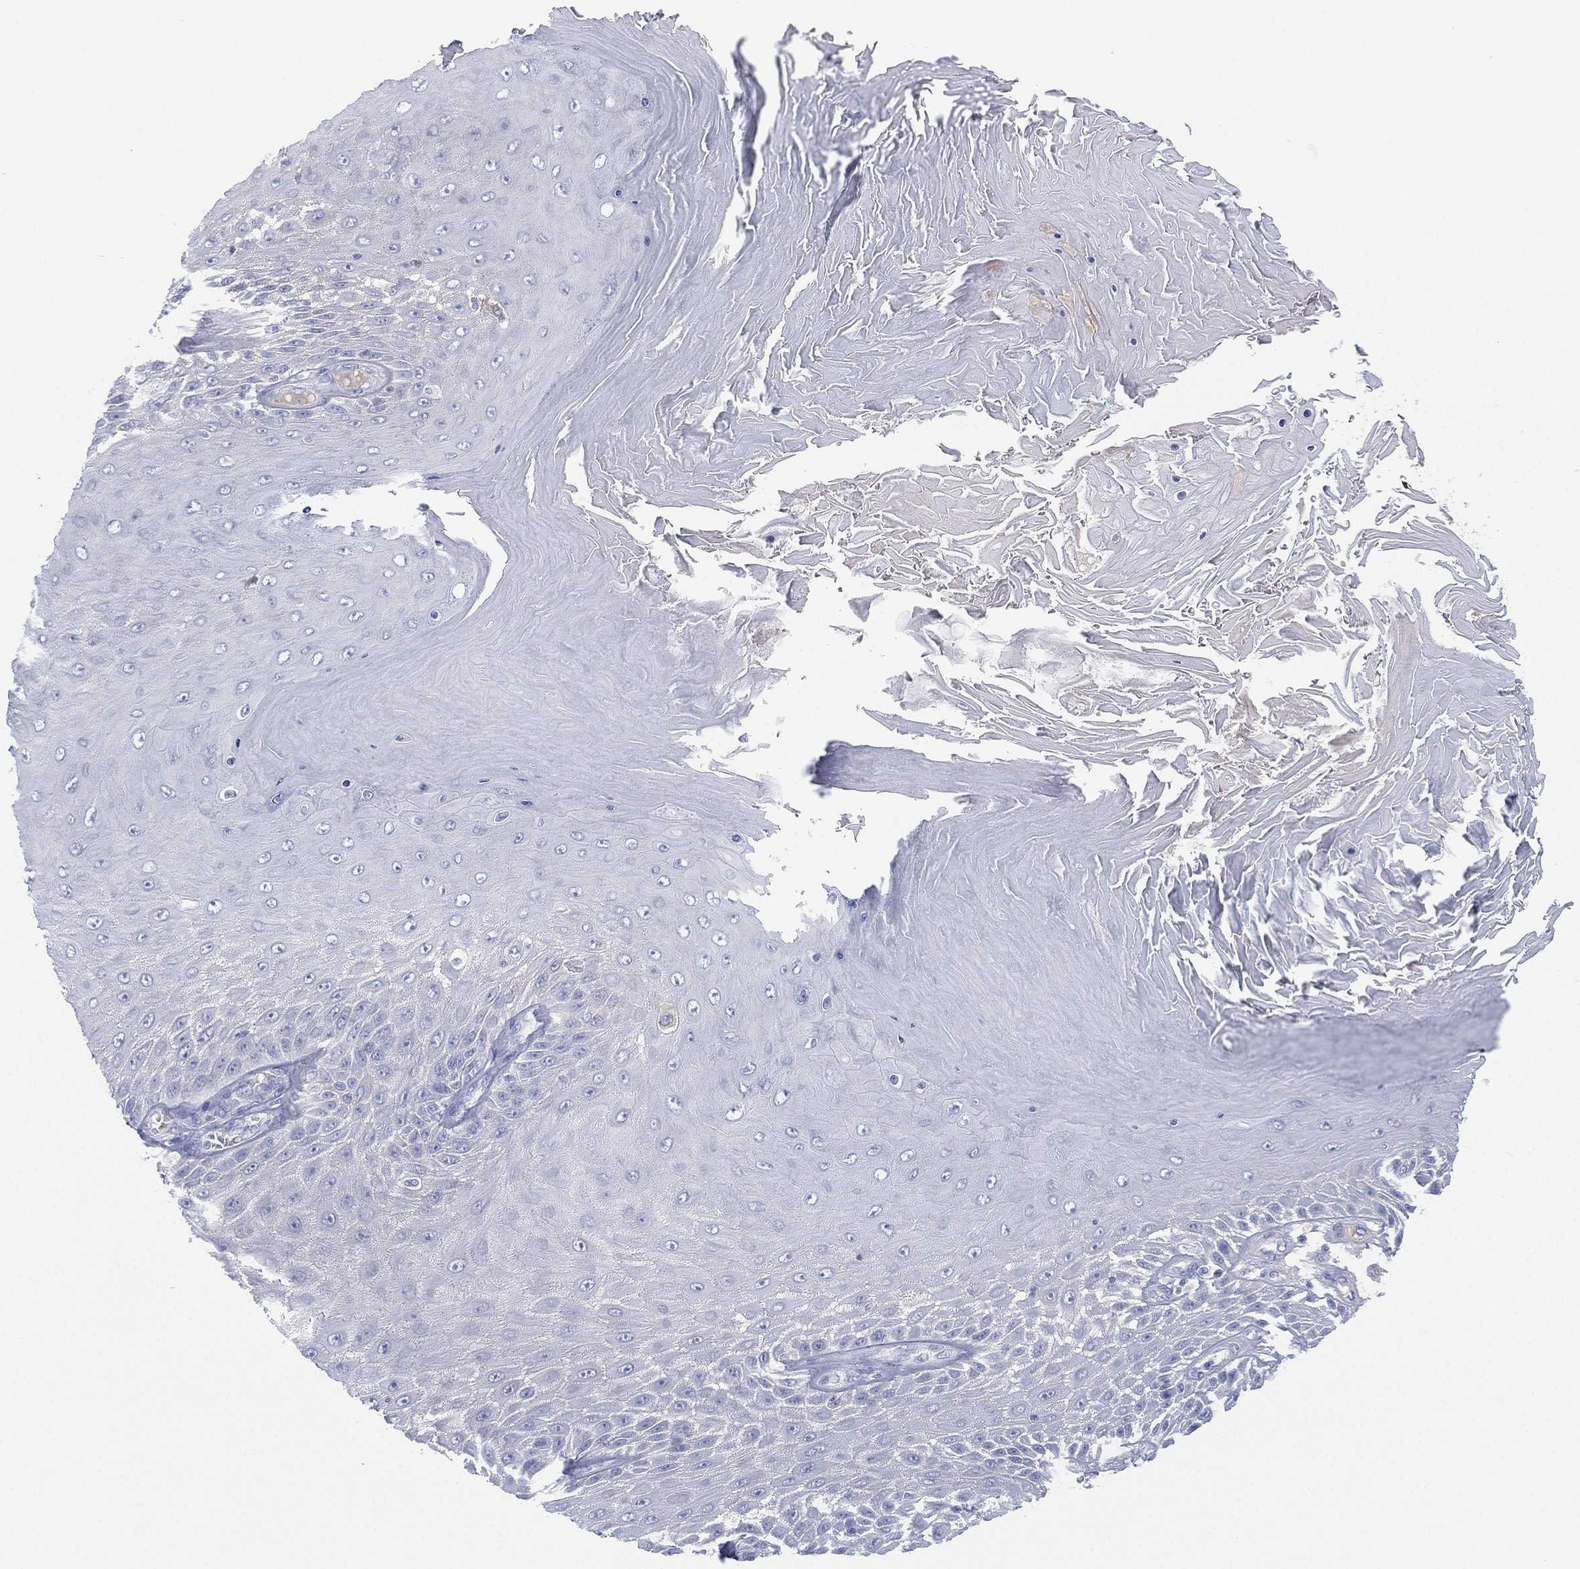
{"staining": {"intensity": "negative", "quantity": "none", "location": "none"}, "tissue": "skin cancer", "cell_type": "Tumor cells", "image_type": "cancer", "snomed": [{"axis": "morphology", "description": "Squamous cell carcinoma, NOS"}, {"axis": "topography", "description": "Skin"}], "caption": "This photomicrograph is of skin cancer stained with immunohistochemistry to label a protein in brown with the nuclei are counter-stained blue. There is no staining in tumor cells.", "gene": "CYP2D6", "patient": {"sex": "male", "age": 62}}